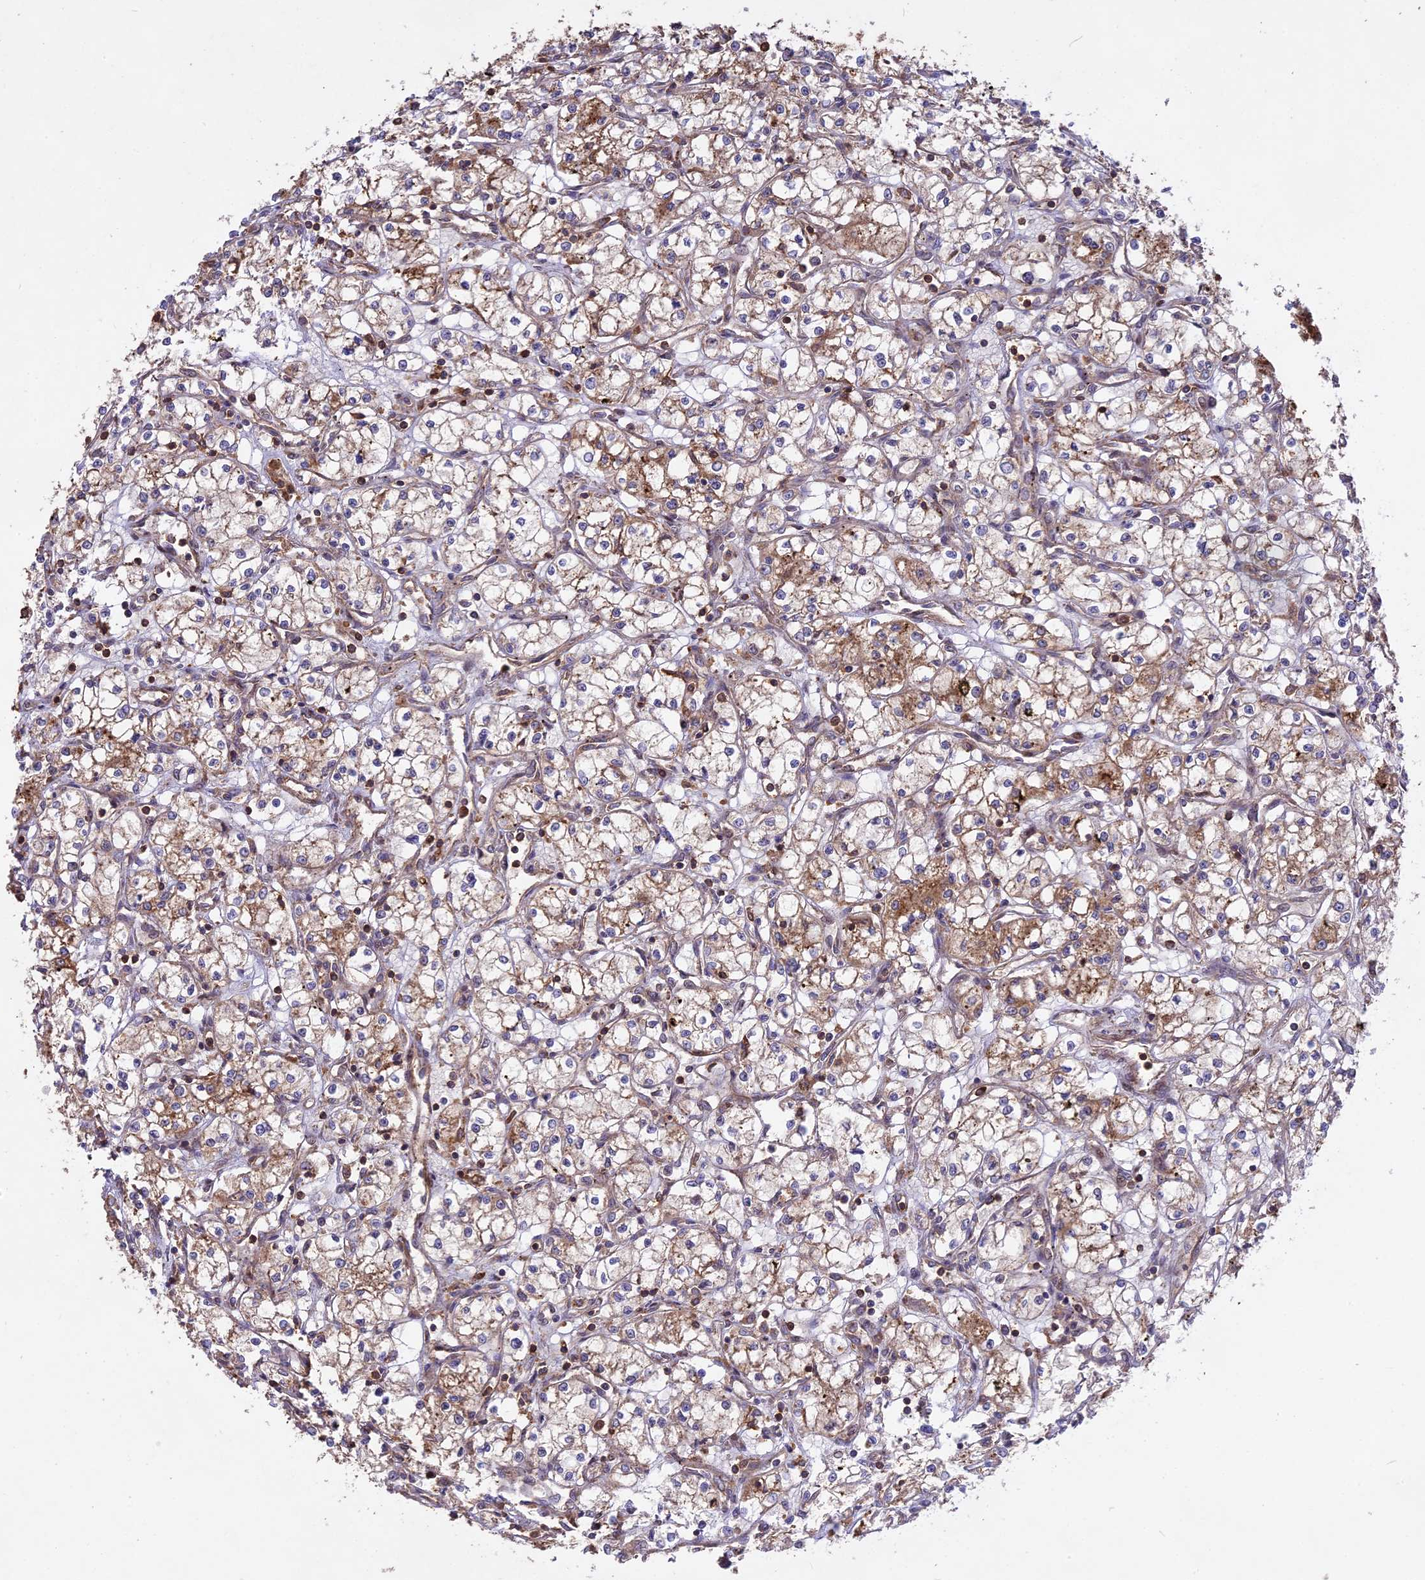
{"staining": {"intensity": "moderate", "quantity": "25%-75%", "location": "cytoplasmic/membranous"}, "tissue": "renal cancer", "cell_type": "Tumor cells", "image_type": "cancer", "snomed": [{"axis": "morphology", "description": "Adenocarcinoma, NOS"}, {"axis": "topography", "description": "Kidney"}], "caption": "Immunohistochemical staining of human adenocarcinoma (renal) shows moderate cytoplasmic/membranous protein expression in about 25%-75% of tumor cells.", "gene": "NUDT8", "patient": {"sex": "male", "age": 59}}